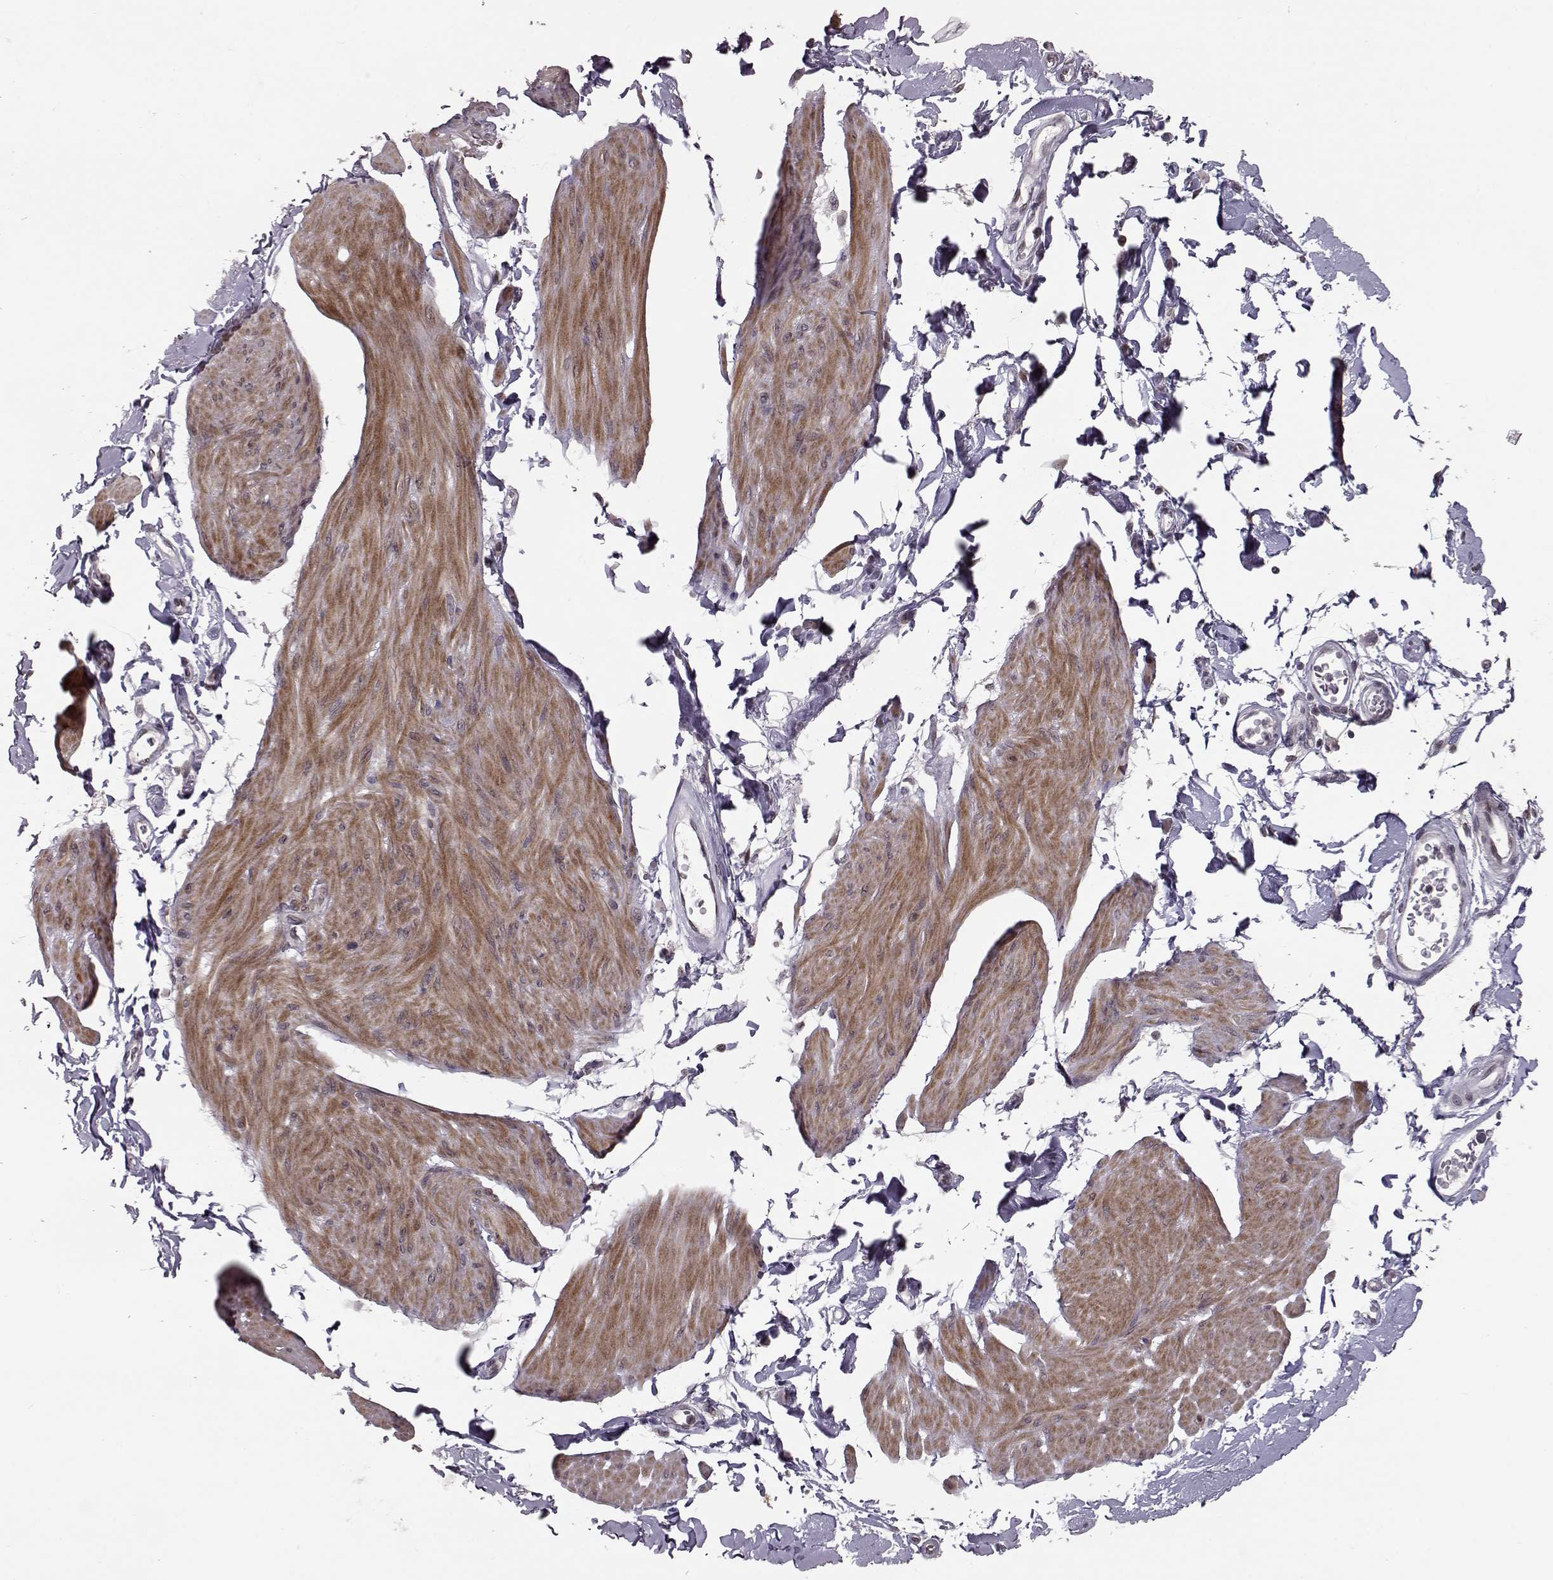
{"staining": {"intensity": "moderate", "quantity": "25%-75%", "location": "cytoplasmic/membranous"}, "tissue": "smooth muscle", "cell_type": "Smooth muscle cells", "image_type": "normal", "snomed": [{"axis": "morphology", "description": "Normal tissue, NOS"}, {"axis": "topography", "description": "Adipose tissue"}, {"axis": "topography", "description": "Smooth muscle"}, {"axis": "topography", "description": "Peripheral nerve tissue"}], "caption": "Smooth muscle stained with a brown dye shows moderate cytoplasmic/membranous positive staining in approximately 25%-75% of smooth muscle cells.", "gene": "NUP37", "patient": {"sex": "male", "age": 83}}